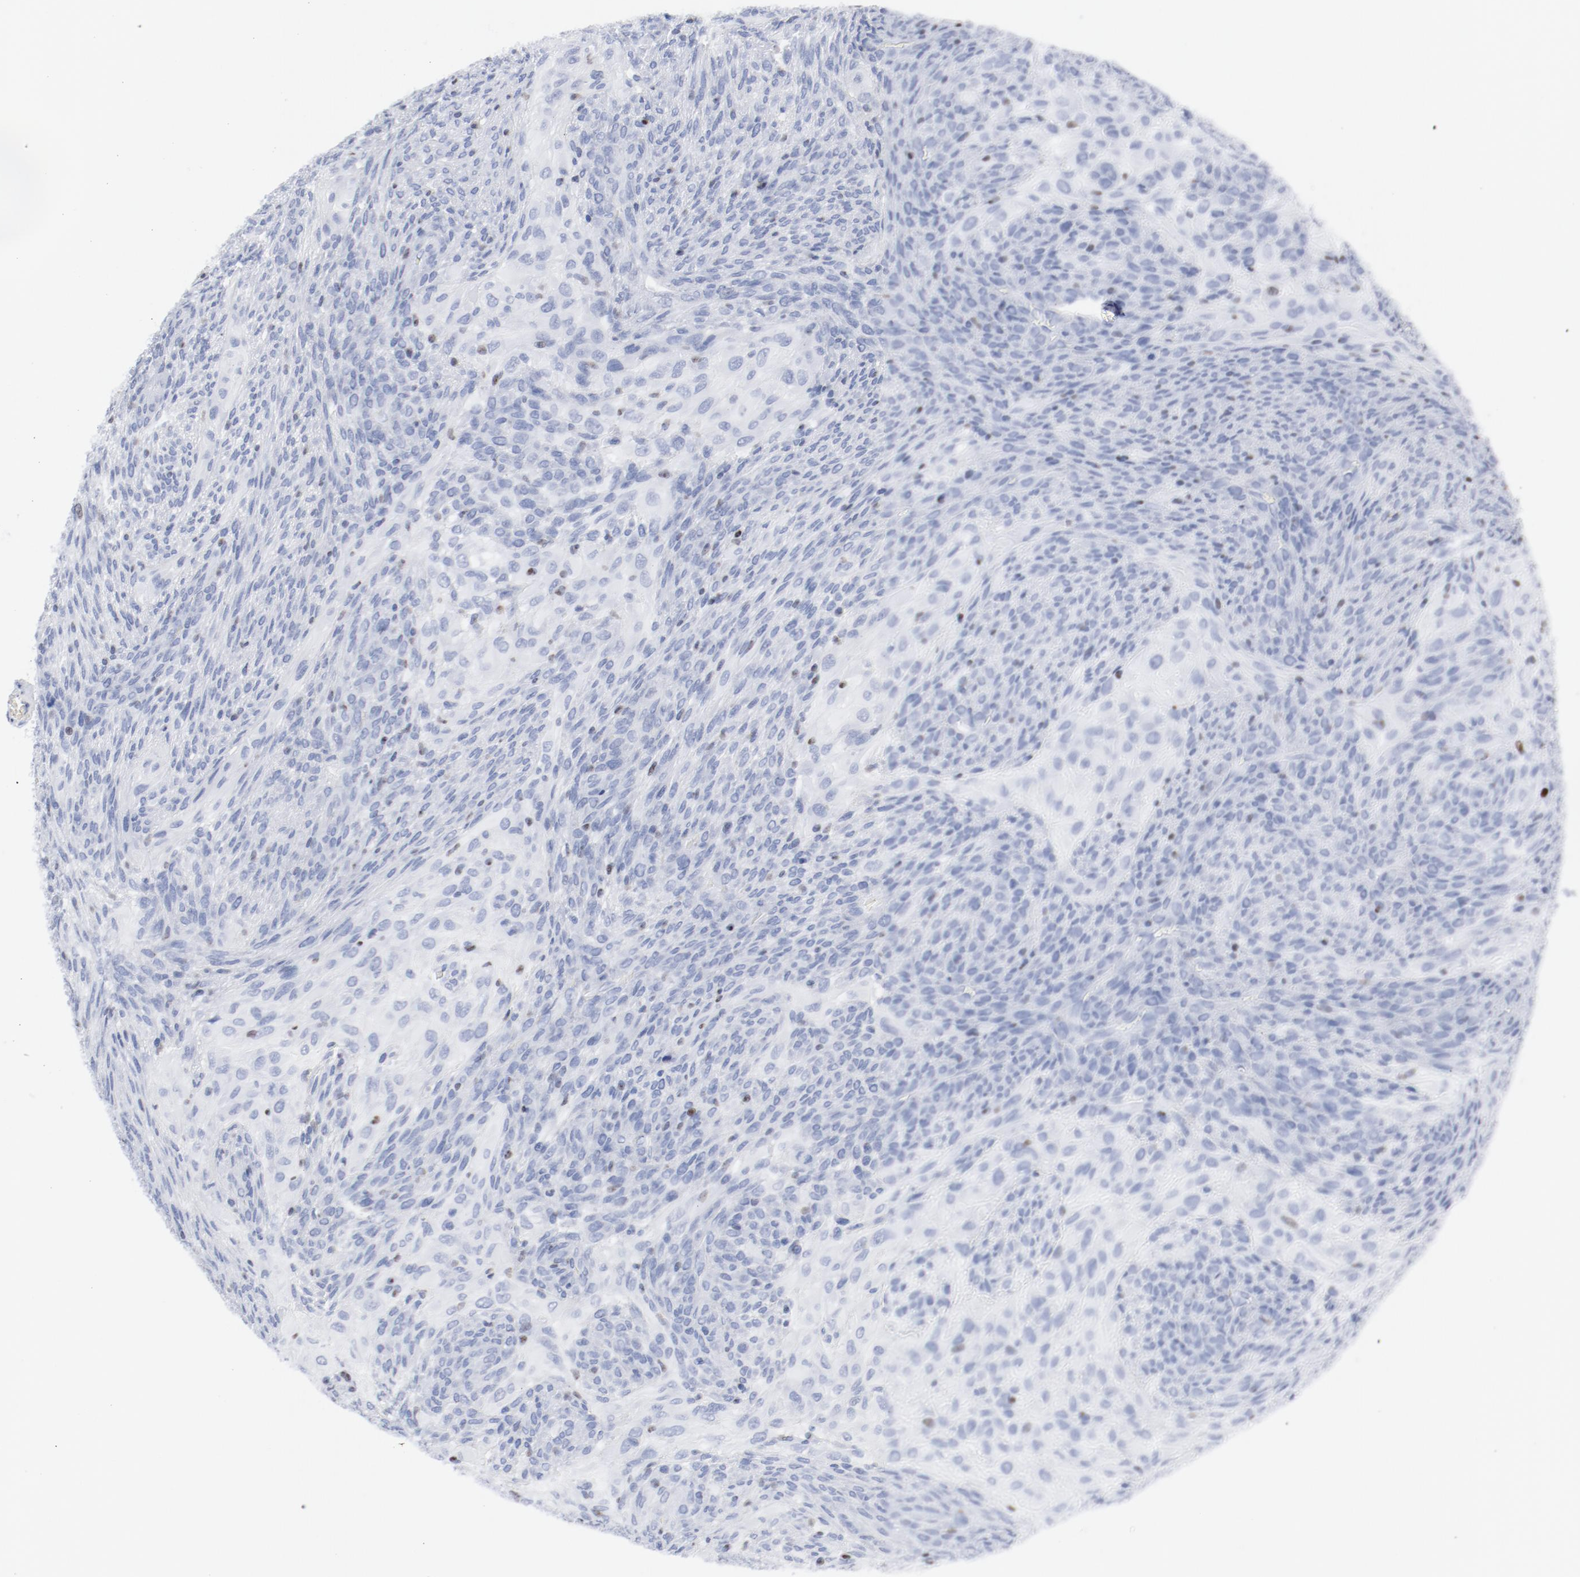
{"staining": {"intensity": "negative", "quantity": "none", "location": "none"}, "tissue": "glioma", "cell_type": "Tumor cells", "image_type": "cancer", "snomed": [{"axis": "morphology", "description": "Glioma, malignant, High grade"}, {"axis": "topography", "description": "Cerebral cortex"}], "caption": "Immunohistochemistry (IHC) histopathology image of neoplastic tissue: malignant high-grade glioma stained with DAB displays no significant protein positivity in tumor cells. (Stains: DAB (3,3'-diaminobenzidine) immunohistochemistry with hematoxylin counter stain, Microscopy: brightfield microscopy at high magnification).", "gene": "SMARCC2", "patient": {"sex": "female", "age": 55}}